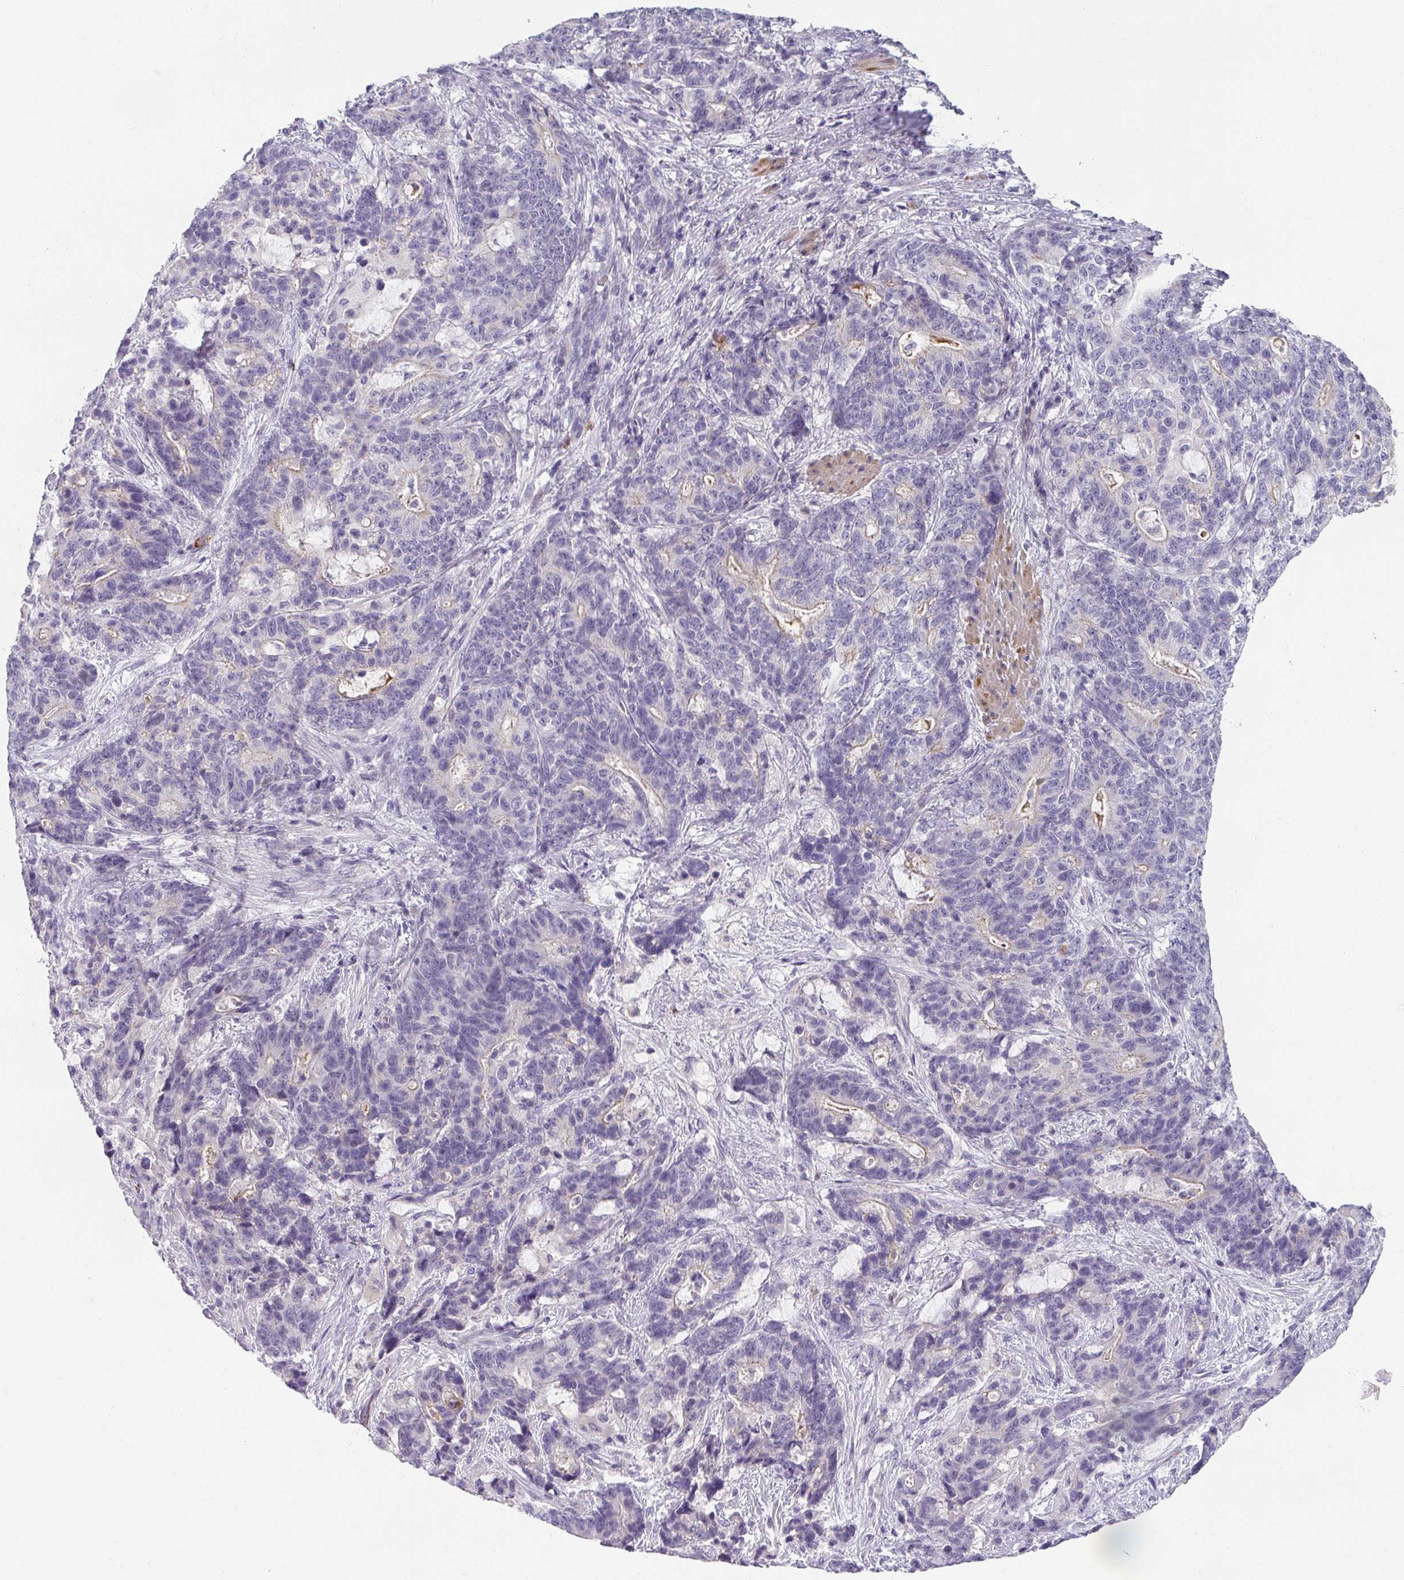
{"staining": {"intensity": "negative", "quantity": "none", "location": "none"}, "tissue": "stomach cancer", "cell_type": "Tumor cells", "image_type": "cancer", "snomed": [{"axis": "morphology", "description": "Normal tissue, NOS"}, {"axis": "morphology", "description": "Adenocarcinoma, NOS"}, {"axis": "topography", "description": "Stomach"}], "caption": "Protein analysis of adenocarcinoma (stomach) shows no significant staining in tumor cells.", "gene": "BTLA", "patient": {"sex": "female", "age": 64}}